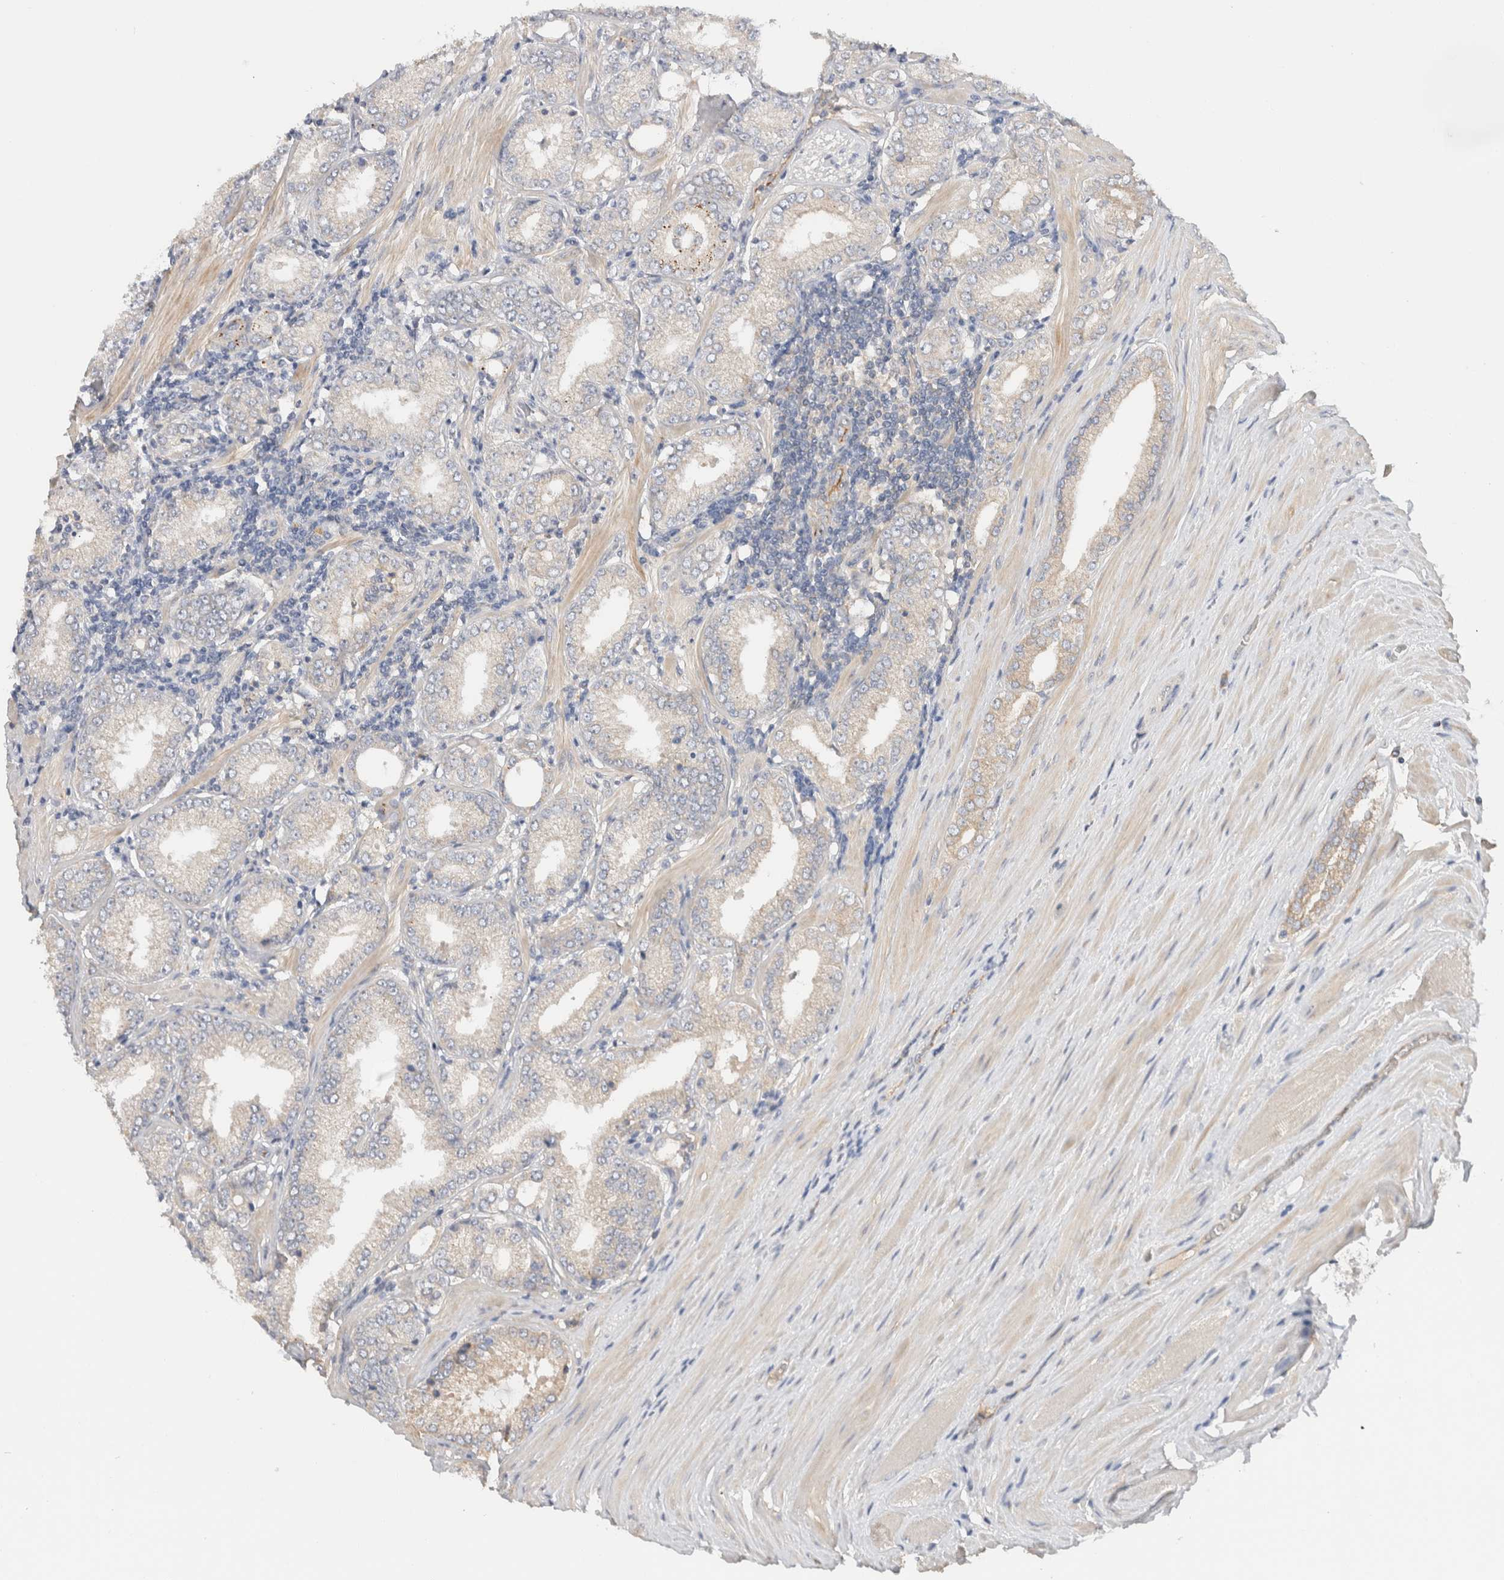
{"staining": {"intensity": "negative", "quantity": "none", "location": "none"}, "tissue": "prostate cancer", "cell_type": "Tumor cells", "image_type": "cancer", "snomed": [{"axis": "morphology", "description": "Adenocarcinoma, Low grade"}, {"axis": "topography", "description": "Prostate"}], "caption": "High magnification brightfield microscopy of prostate adenocarcinoma (low-grade) stained with DAB (brown) and counterstained with hematoxylin (blue): tumor cells show no significant staining.", "gene": "SGK3", "patient": {"sex": "male", "age": 62}}